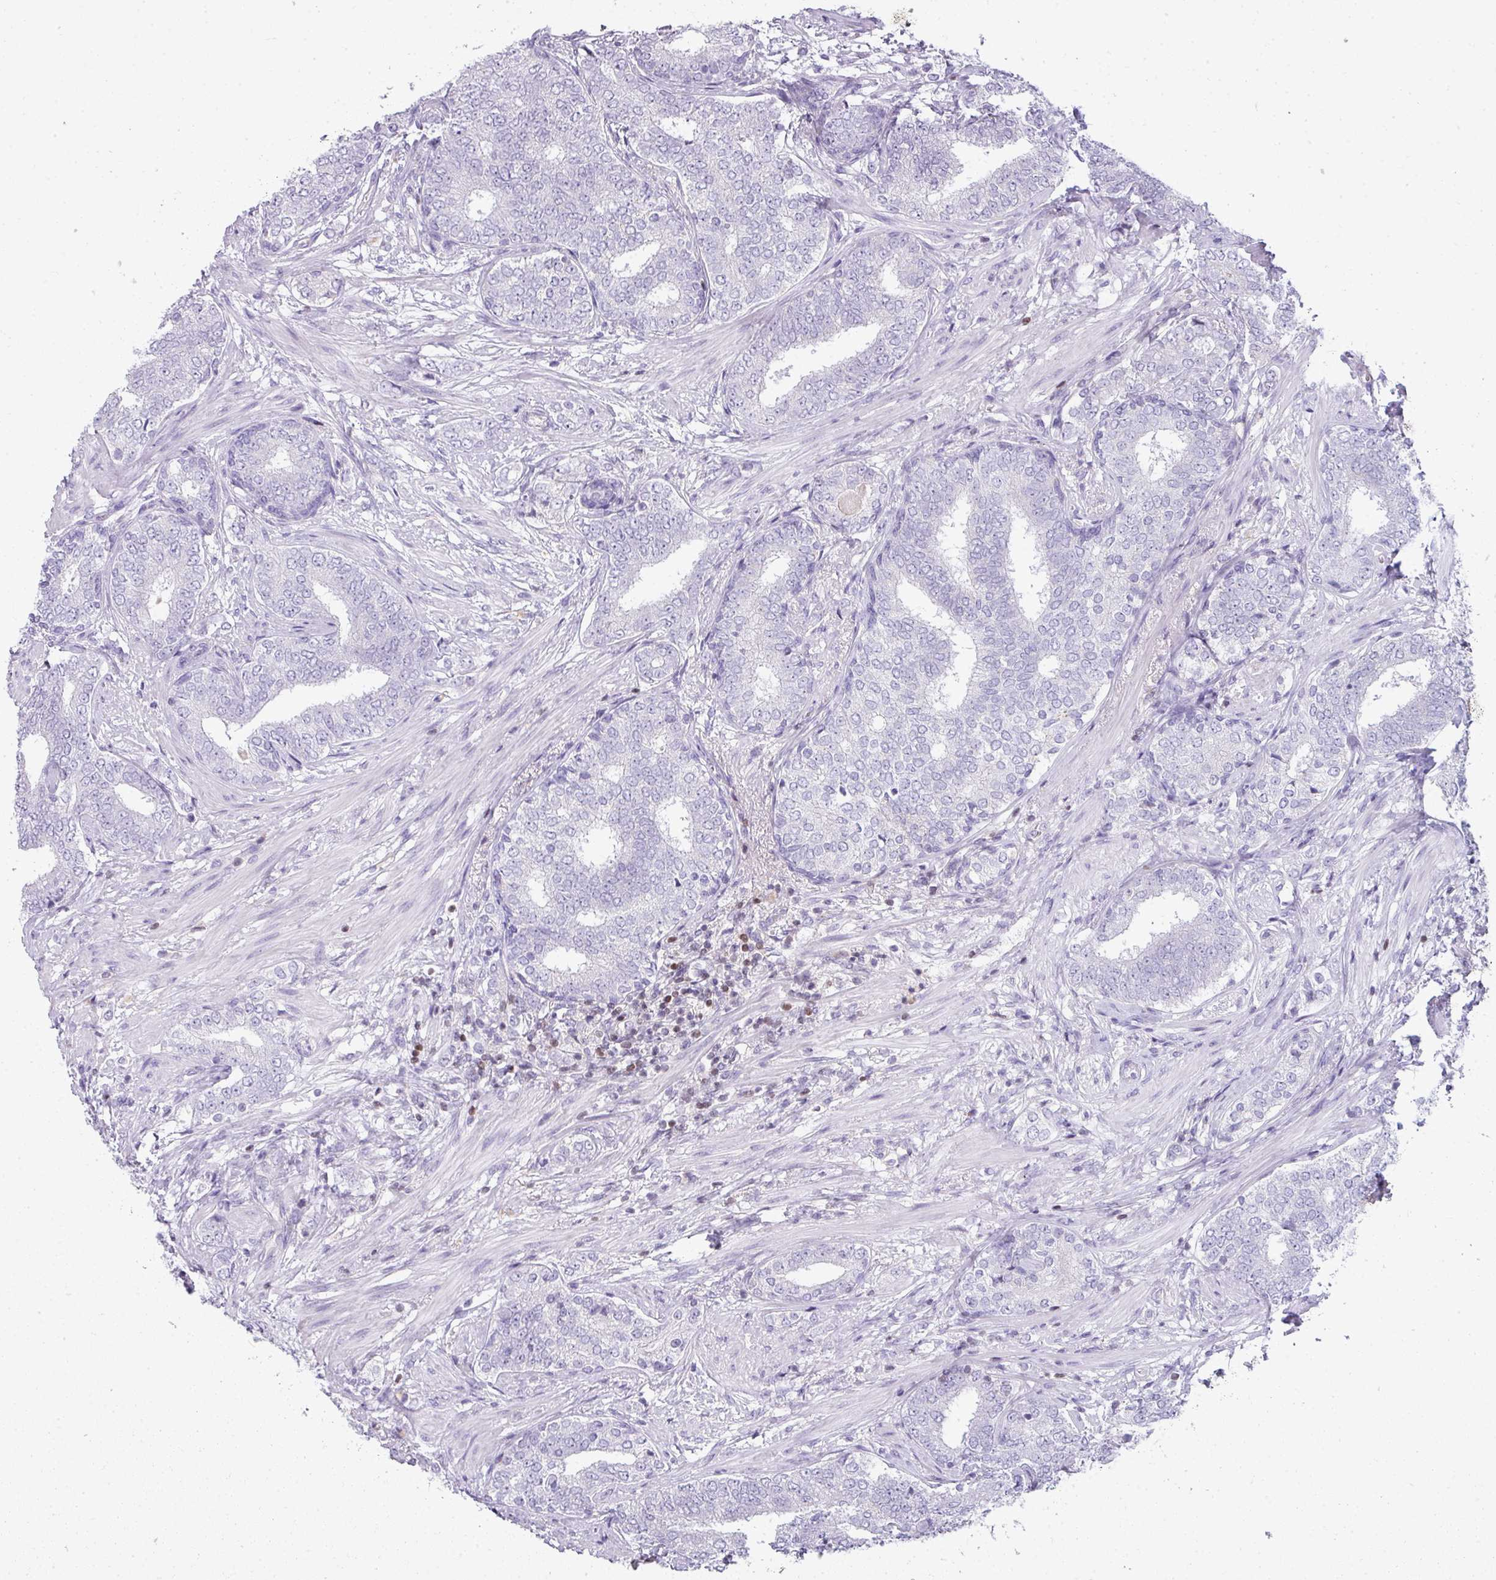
{"staining": {"intensity": "negative", "quantity": "none", "location": "none"}, "tissue": "prostate cancer", "cell_type": "Tumor cells", "image_type": "cancer", "snomed": [{"axis": "morphology", "description": "Adenocarcinoma, High grade"}, {"axis": "topography", "description": "Prostate"}], "caption": "This is a photomicrograph of IHC staining of prostate cancer, which shows no positivity in tumor cells.", "gene": "STAT5A", "patient": {"sex": "male", "age": 72}}